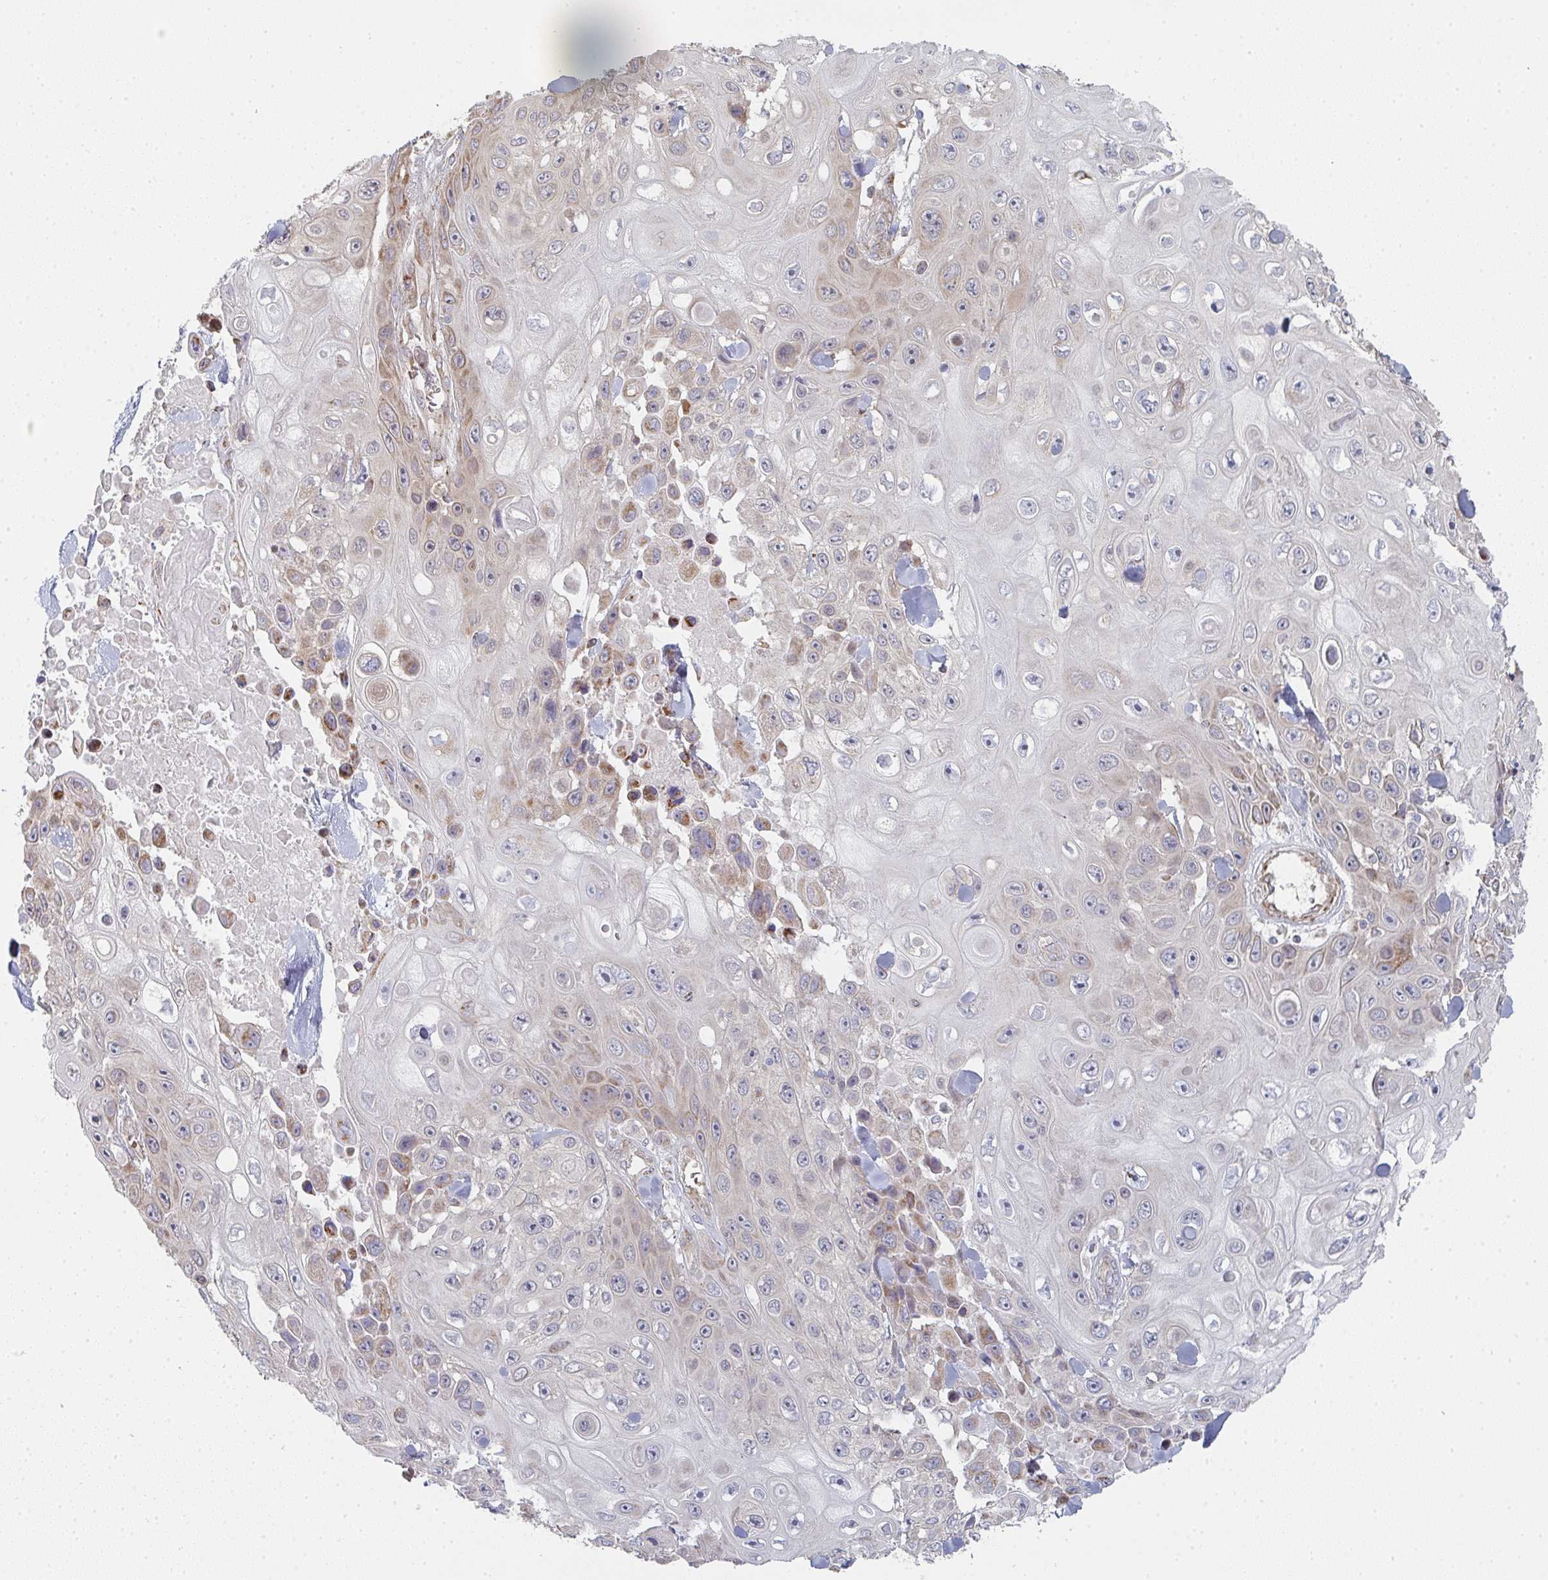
{"staining": {"intensity": "moderate", "quantity": "25%-75%", "location": "cytoplasmic/membranous"}, "tissue": "skin cancer", "cell_type": "Tumor cells", "image_type": "cancer", "snomed": [{"axis": "morphology", "description": "Squamous cell carcinoma, NOS"}, {"axis": "topography", "description": "Skin"}], "caption": "Skin squamous cell carcinoma stained with IHC displays moderate cytoplasmic/membranous expression in approximately 25%-75% of tumor cells.", "gene": "ZNF526", "patient": {"sex": "male", "age": 82}}